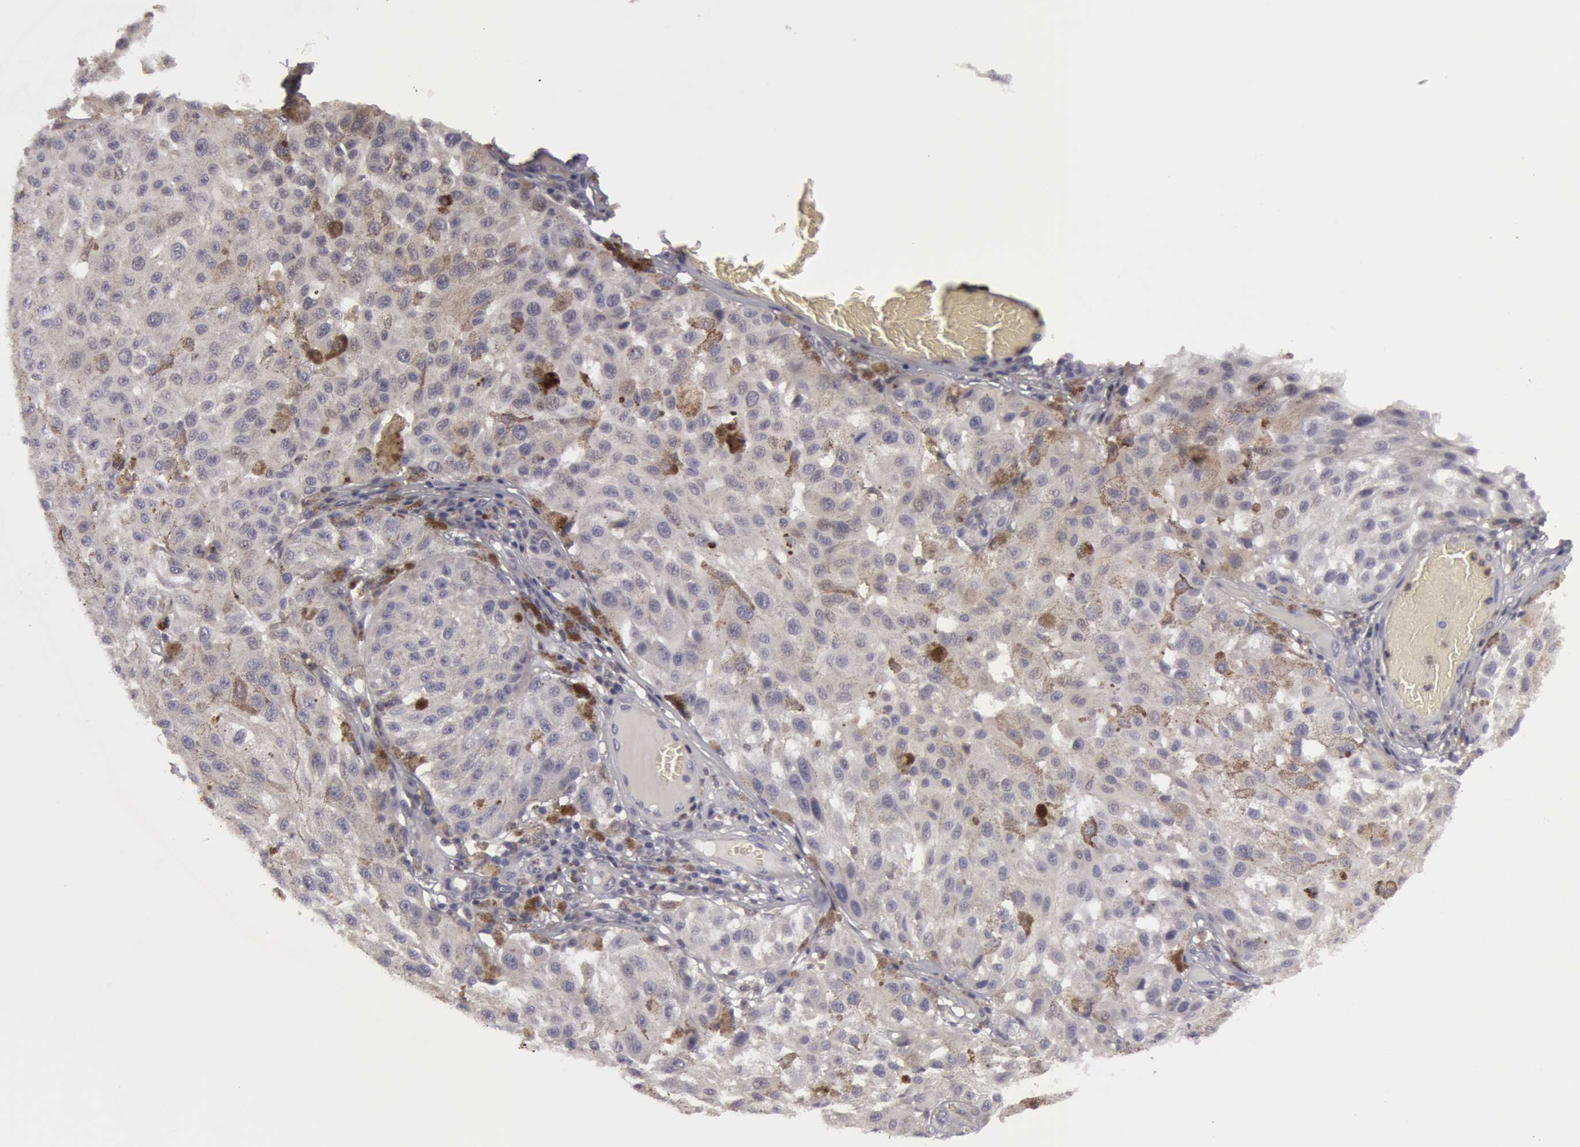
{"staining": {"intensity": "weak", "quantity": "25%-75%", "location": "cytoplasmic/membranous"}, "tissue": "melanoma", "cell_type": "Tumor cells", "image_type": "cancer", "snomed": [{"axis": "morphology", "description": "Malignant melanoma, NOS"}, {"axis": "topography", "description": "Skin"}], "caption": "The photomicrograph demonstrates a brown stain indicating the presence of a protein in the cytoplasmic/membranous of tumor cells in malignant melanoma. Using DAB (brown) and hematoxylin (blue) stains, captured at high magnification using brightfield microscopy.", "gene": "CAT", "patient": {"sex": "female", "age": 64}}